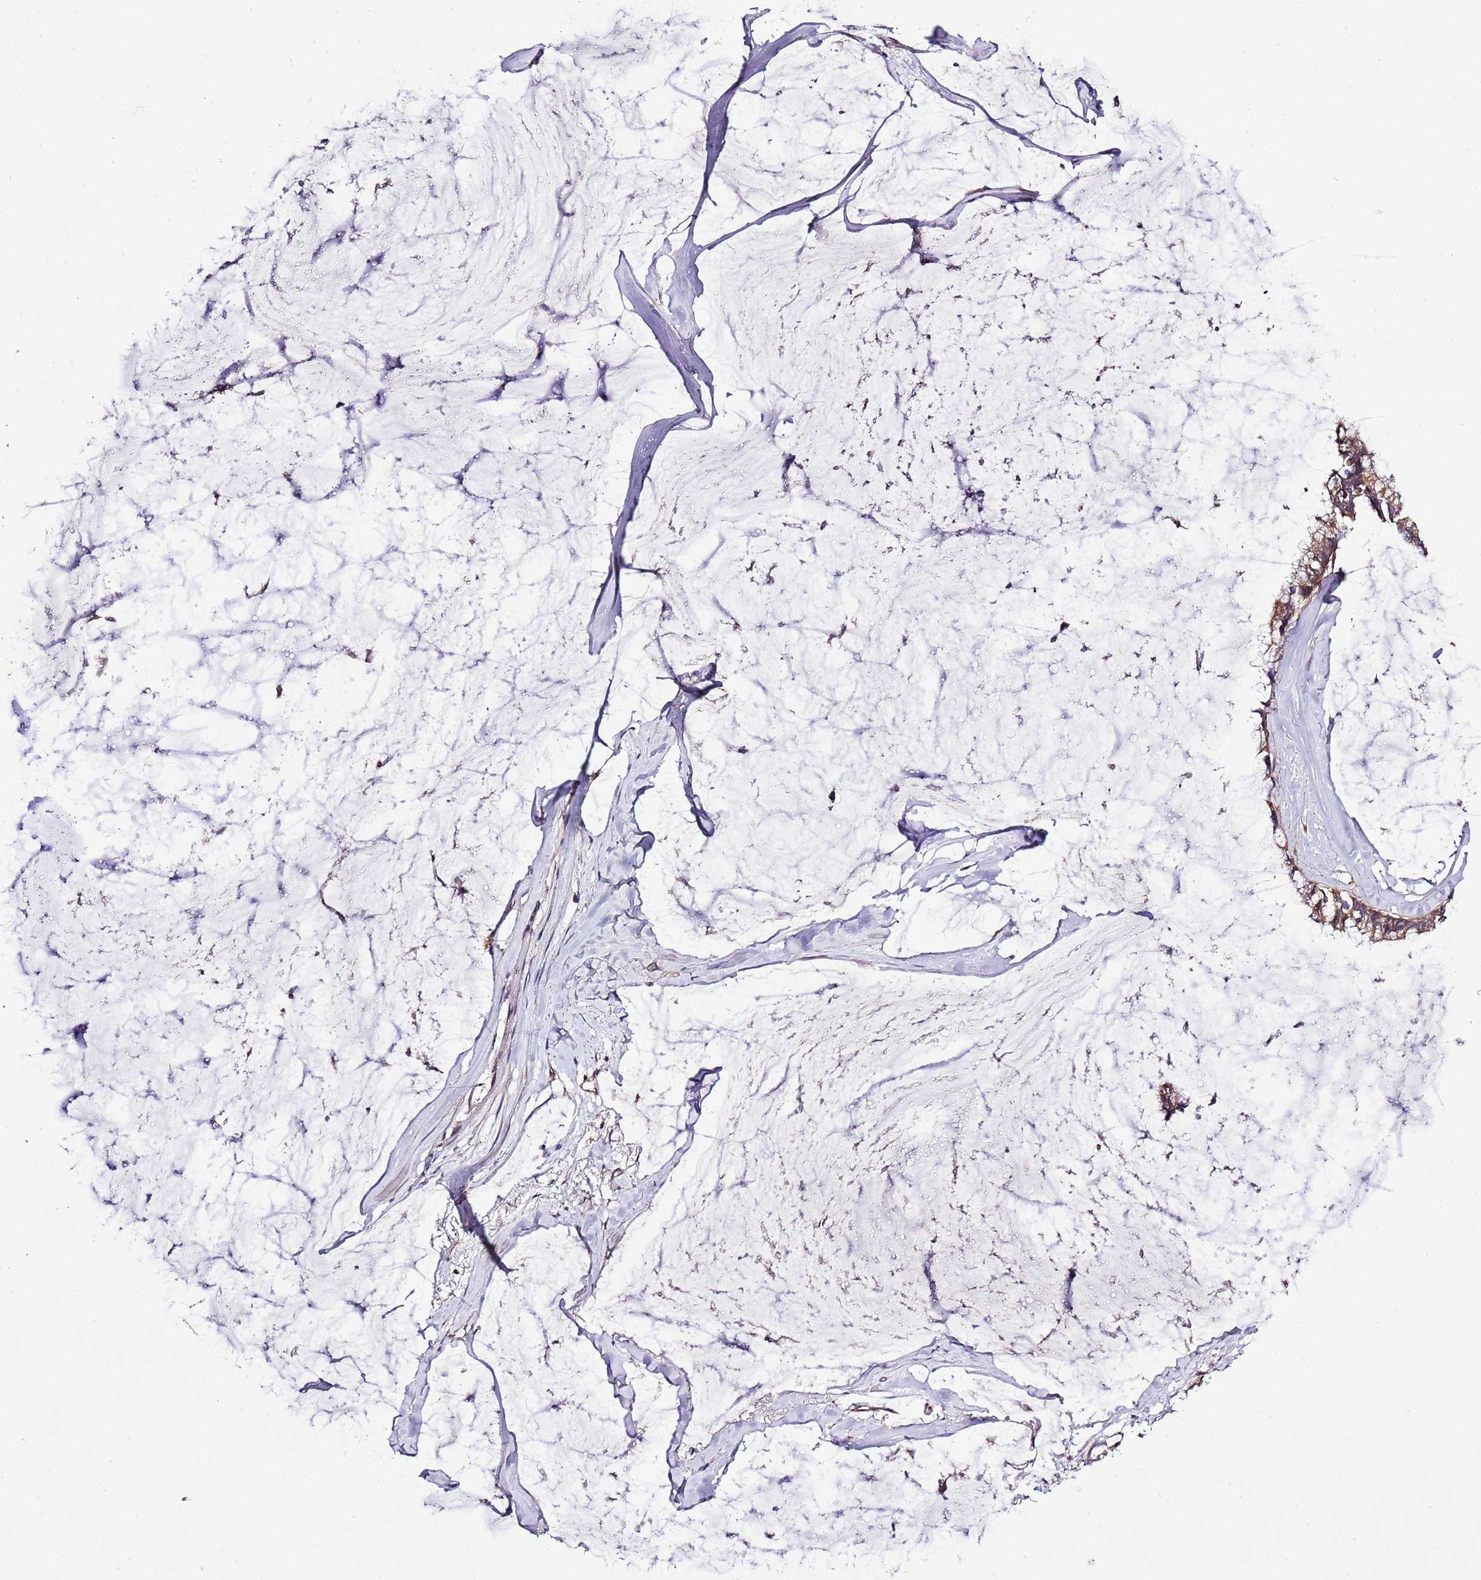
{"staining": {"intensity": "moderate", "quantity": ">75%", "location": "cytoplasmic/membranous"}, "tissue": "ovarian cancer", "cell_type": "Tumor cells", "image_type": "cancer", "snomed": [{"axis": "morphology", "description": "Cystadenocarcinoma, mucinous, NOS"}, {"axis": "topography", "description": "Ovary"}], "caption": "Ovarian cancer (mucinous cystadenocarcinoma) stained with a brown dye exhibits moderate cytoplasmic/membranous positive positivity in approximately >75% of tumor cells.", "gene": "MFNG", "patient": {"sex": "female", "age": 39}}